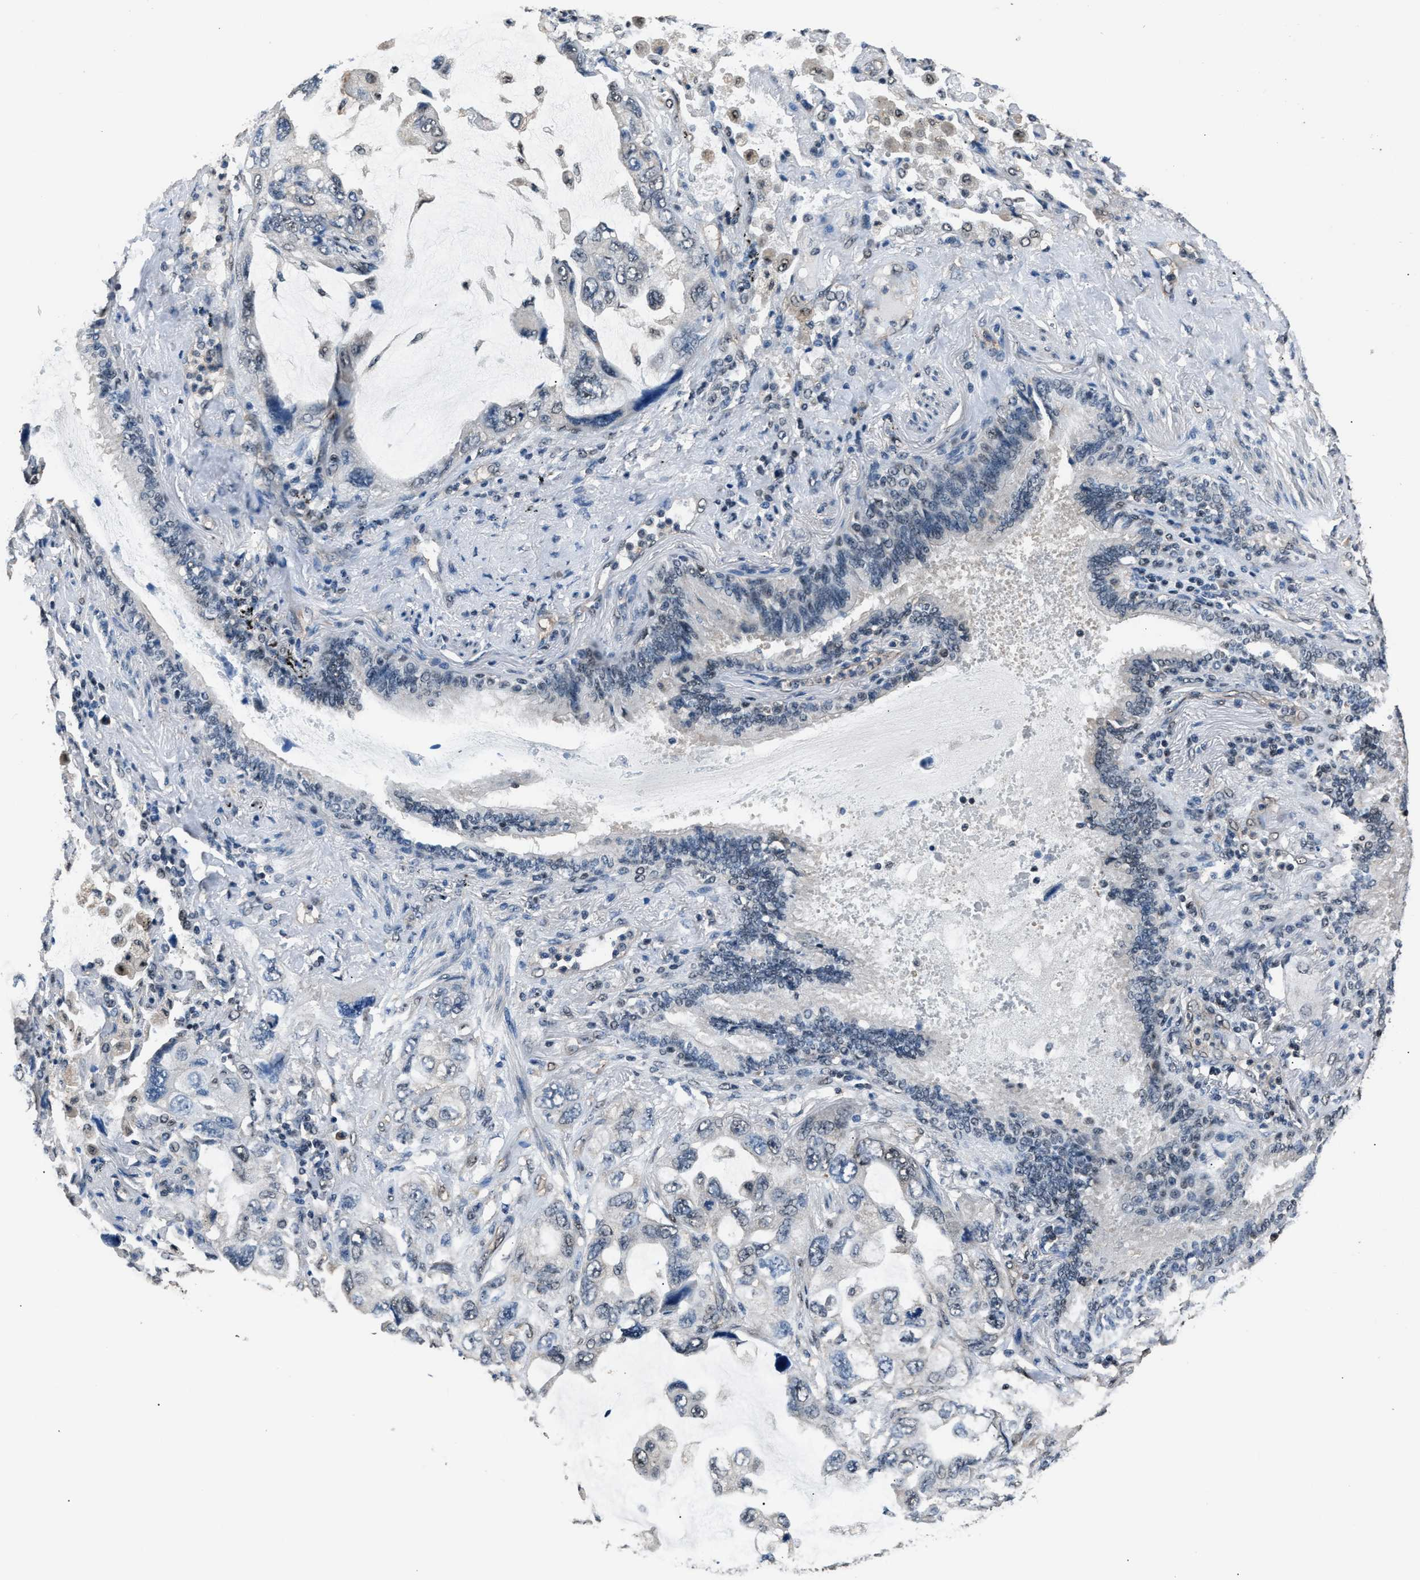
{"staining": {"intensity": "moderate", "quantity": "<25%", "location": "nuclear"}, "tissue": "lung cancer", "cell_type": "Tumor cells", "image_type": "cancer", "snomed": [{"axis": "morphology", "description": "Squamous cell carcinoma, NOS"}, {"axis": "topography", "description": "Lung"}], "caption": "A photomicrograph of human lung squamous cell carcinoma stained for a protein shows moderate nuclear brown staining in tumor cells.", "gene": "DFFA", "patient": {"sex": "female", "age": 73}}